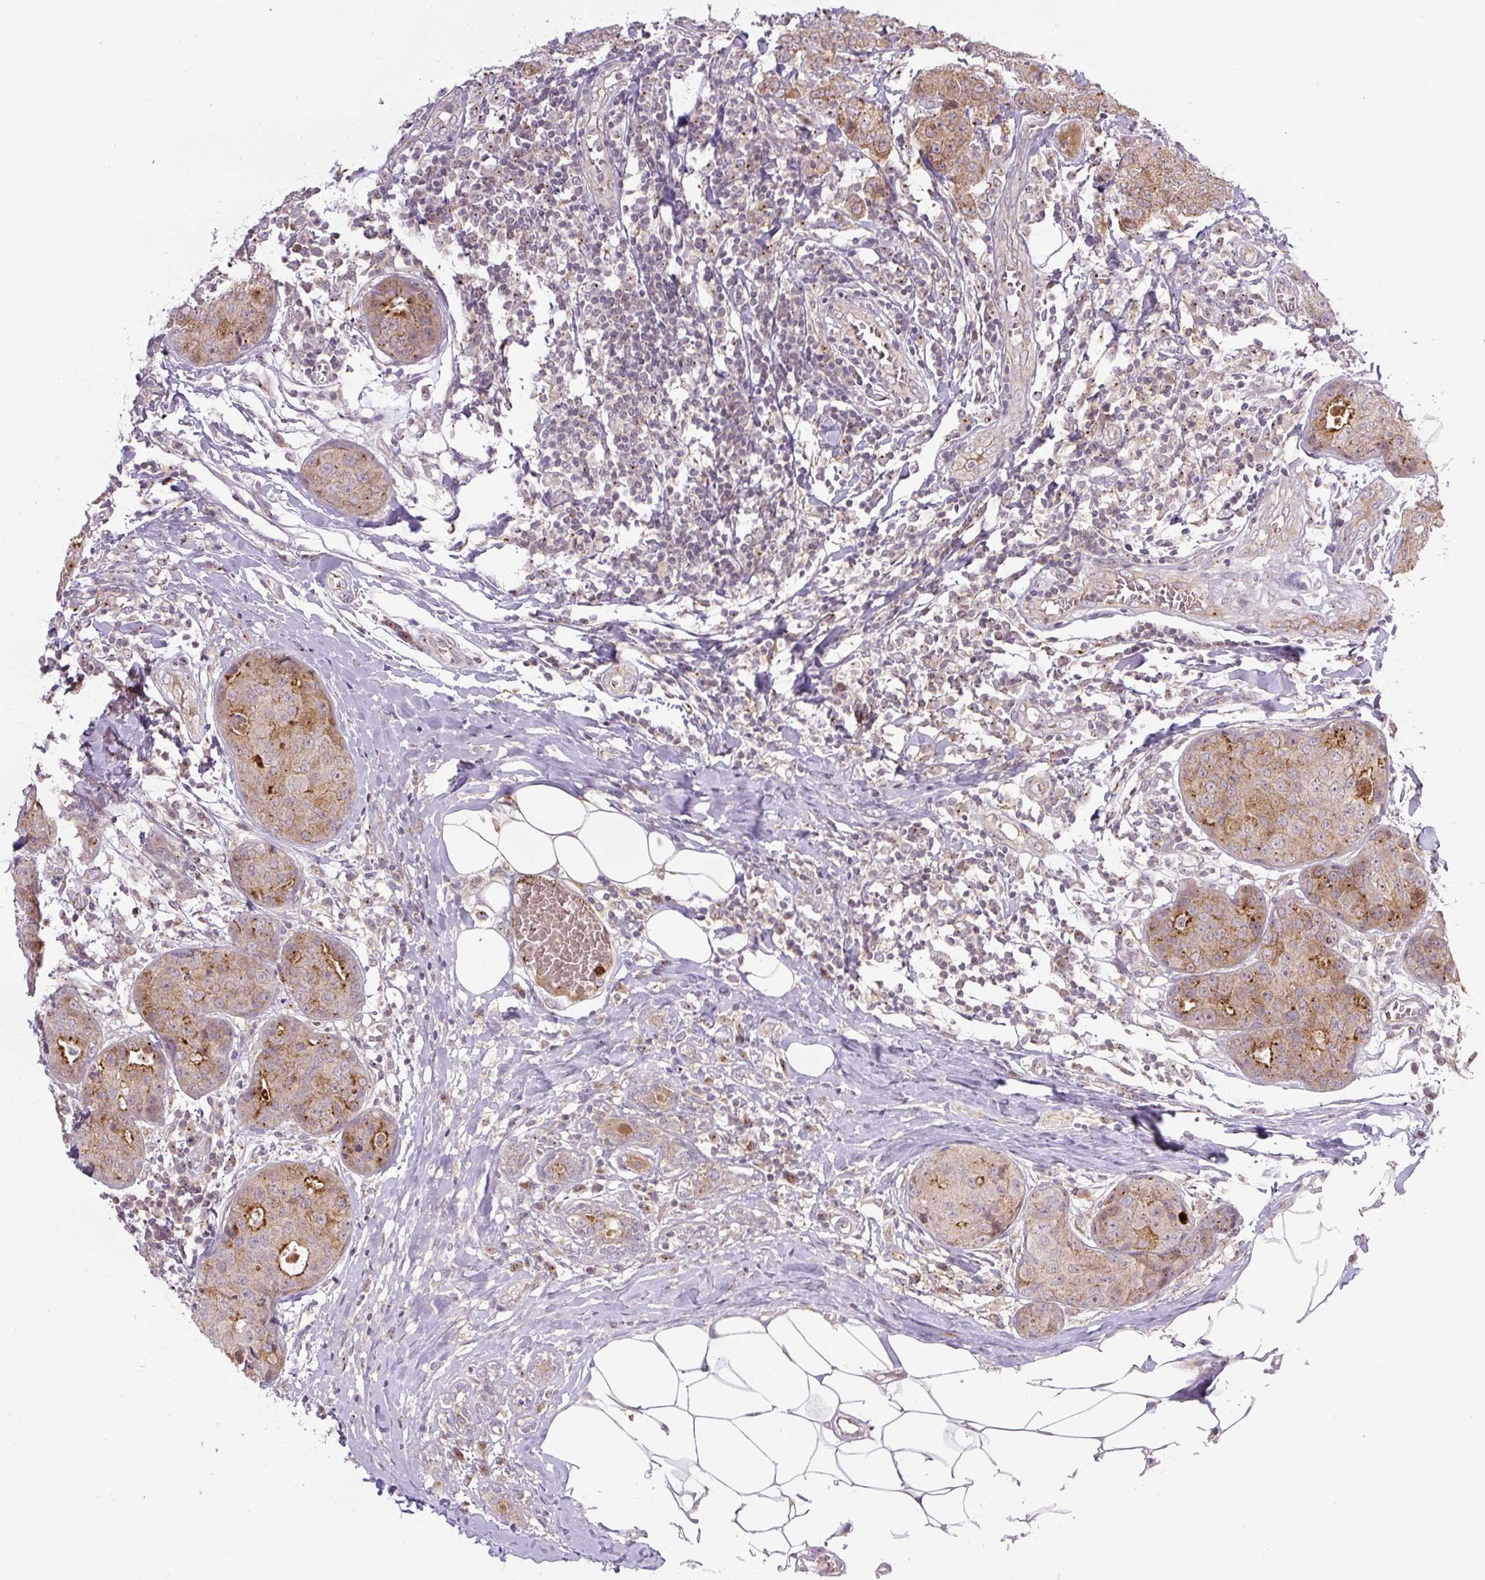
{"staining": {"intensity": "moderate", "quantity": "25%-75%", "location": "cytoplasmic/membranous"}, "tissue": "breast cancer", "cell_type": "Tumor cells", "image_type": "cancer", "snomed": [{"axis": "morphology", "description": "Duct carcinoma"}, {"axis": "topography", "description": "Breast"}], "caption": "Breast cancer (infiltrating ductal carcinoma) was stained to show a protein in brown. There is medium levels of moderate cytoplasmic/membranous staining in about 25%-75% of tumor cells.", "gene": "PCM1", "patient": {"sex": "female", "age": 43}}